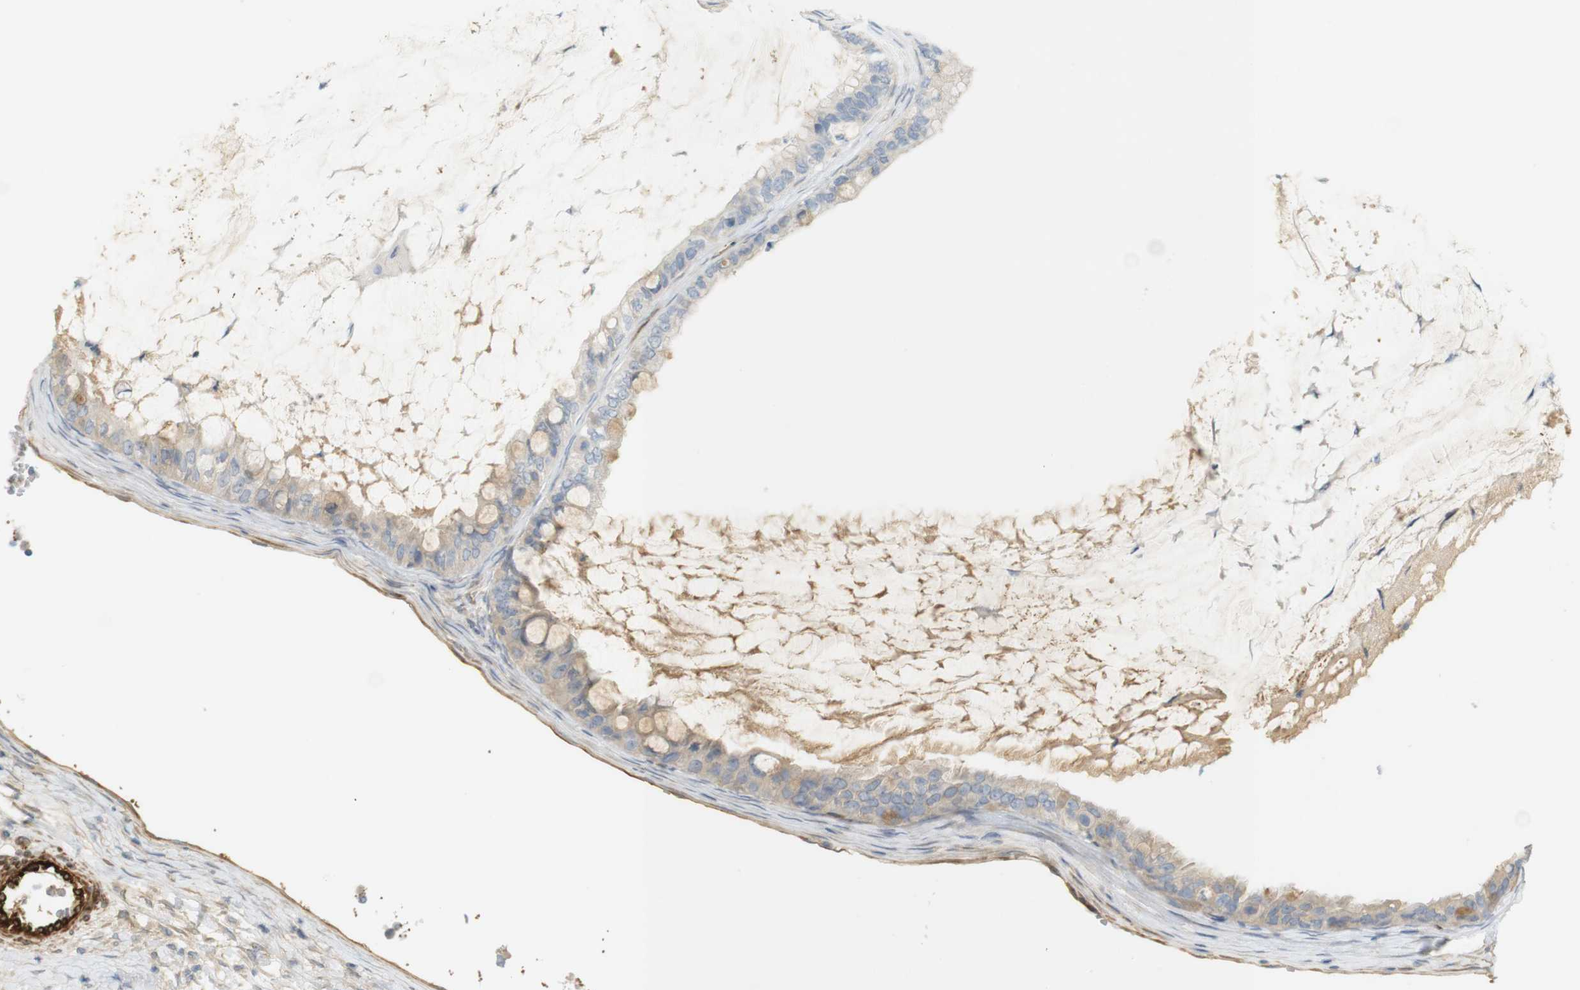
{"staining": {"intensity": "weak", "quantity": "25%-75%", "location": "cytoplasmic/membranous"}, "tissue": "ovarian cancer", "cell_type": "Tumor cells", "image_type": "cancer", "snomed": [{"axis": "morphology", "description": "Cystadenocarcinoma, mucinous, NOS"}, {"axis": "topography", "description": "Ovary"}], "caption": "IHC image of human ovarian cancer (mucinous cystadenocarcinoma) stained for a protein (brown), which shows low levels of weak cytoplasmic/membranous expression in approximately 25%-75% of tumor cells.", "gene": "PDE3A", "patient": {"sex": "female", "age": 80}}